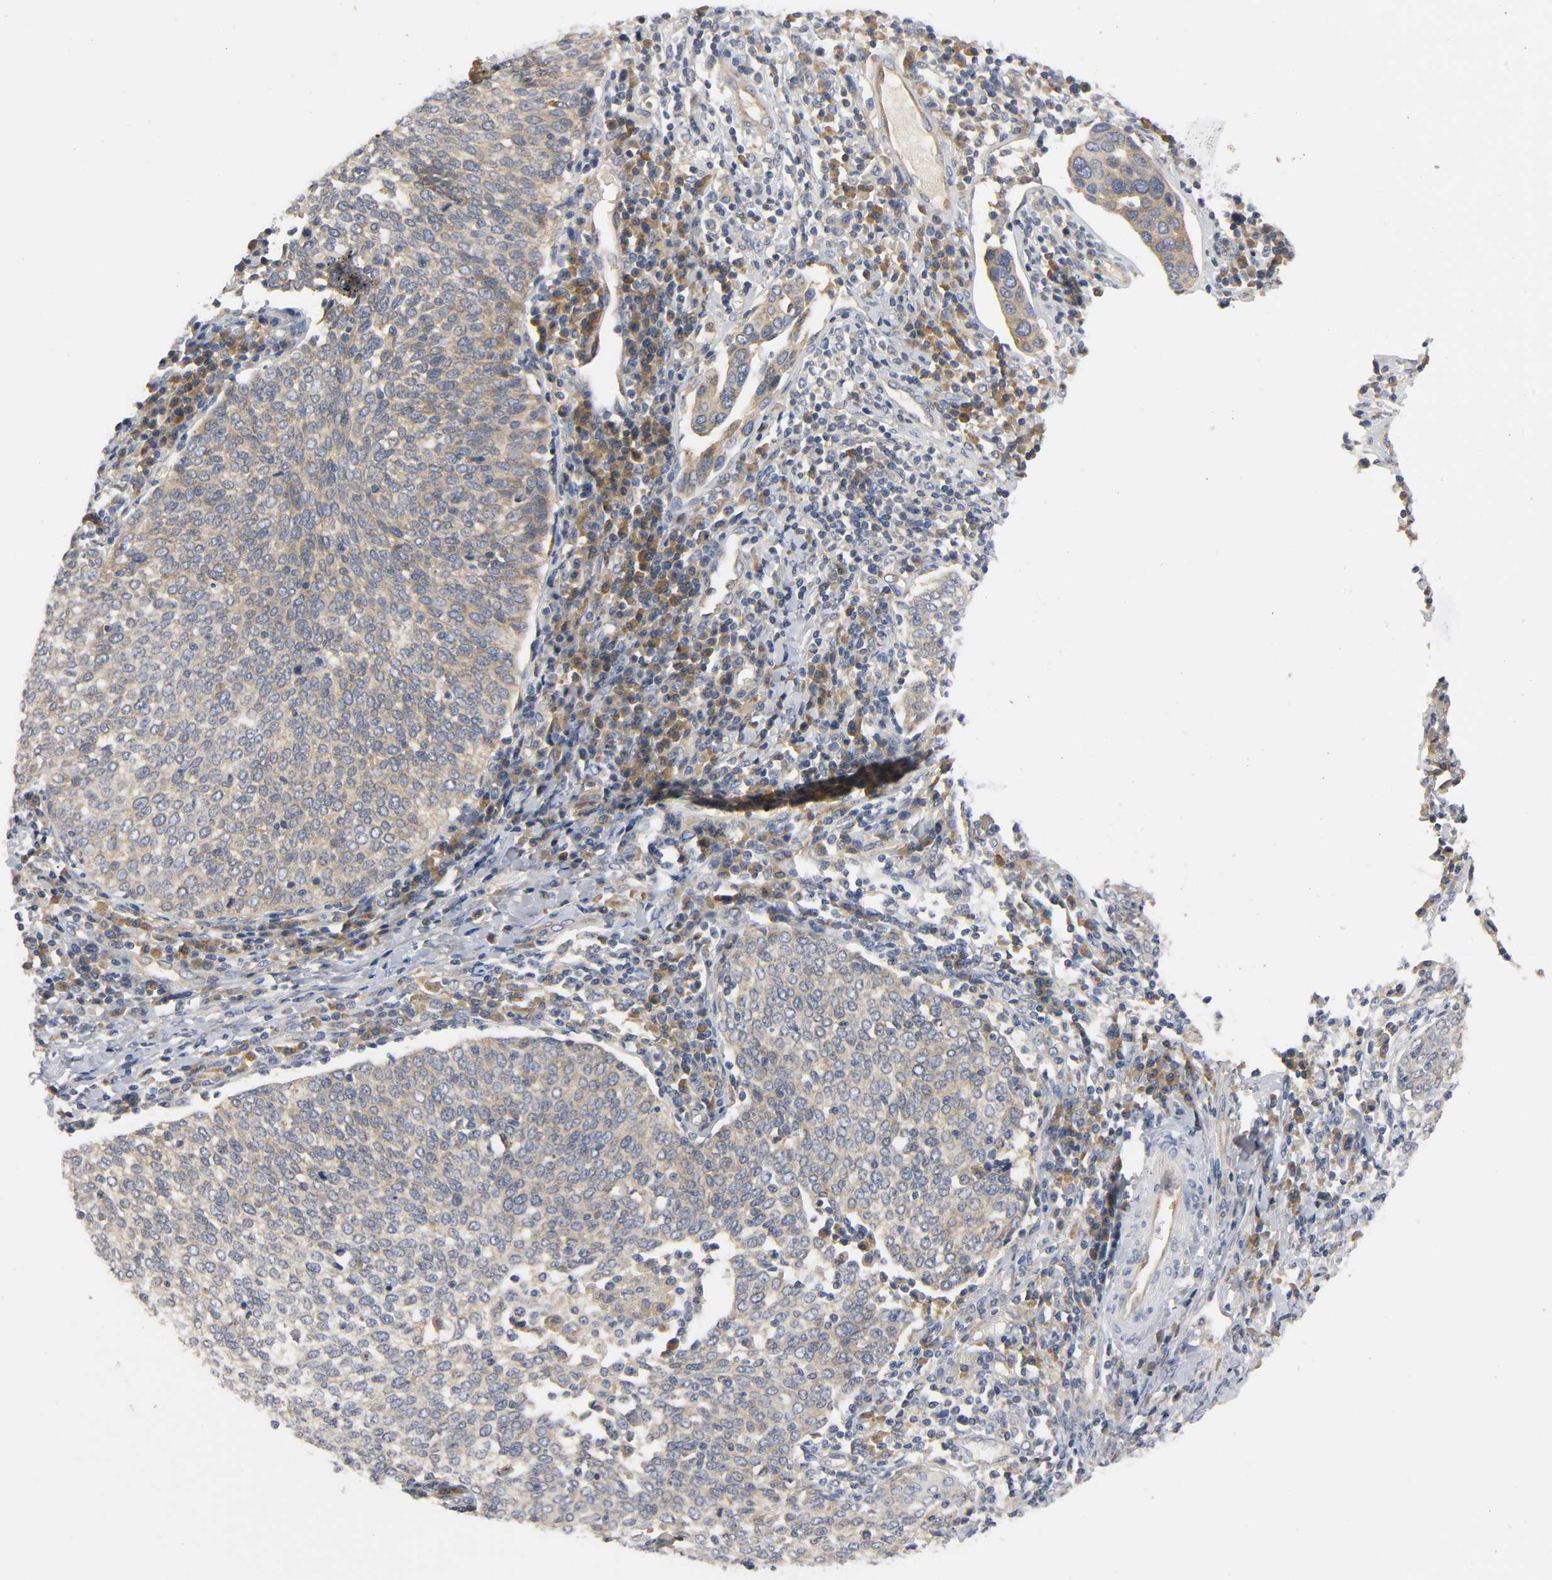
{"staining": {"intensity": "weak", "quantity": ">75%", "location": "cytoplasmic/membranous"}, "tissue": "cervical cancer", "cell_type": "Tumor cells", "image_type": "cancer", "snomed": [{"axis": "morphology", "description": "Squamous cell carcinoma, NOS"}, {"axis": "topography", "description": "Cervix"}], "caption": "Protein expression analysis of squamous cell carcinoma (cervical) exhibits weak cytoplasmic/membranous positivity in approximately >75% of tumor cells.", "gene": "HDAC6", "patient": {"sex": "female", "age": 40}}